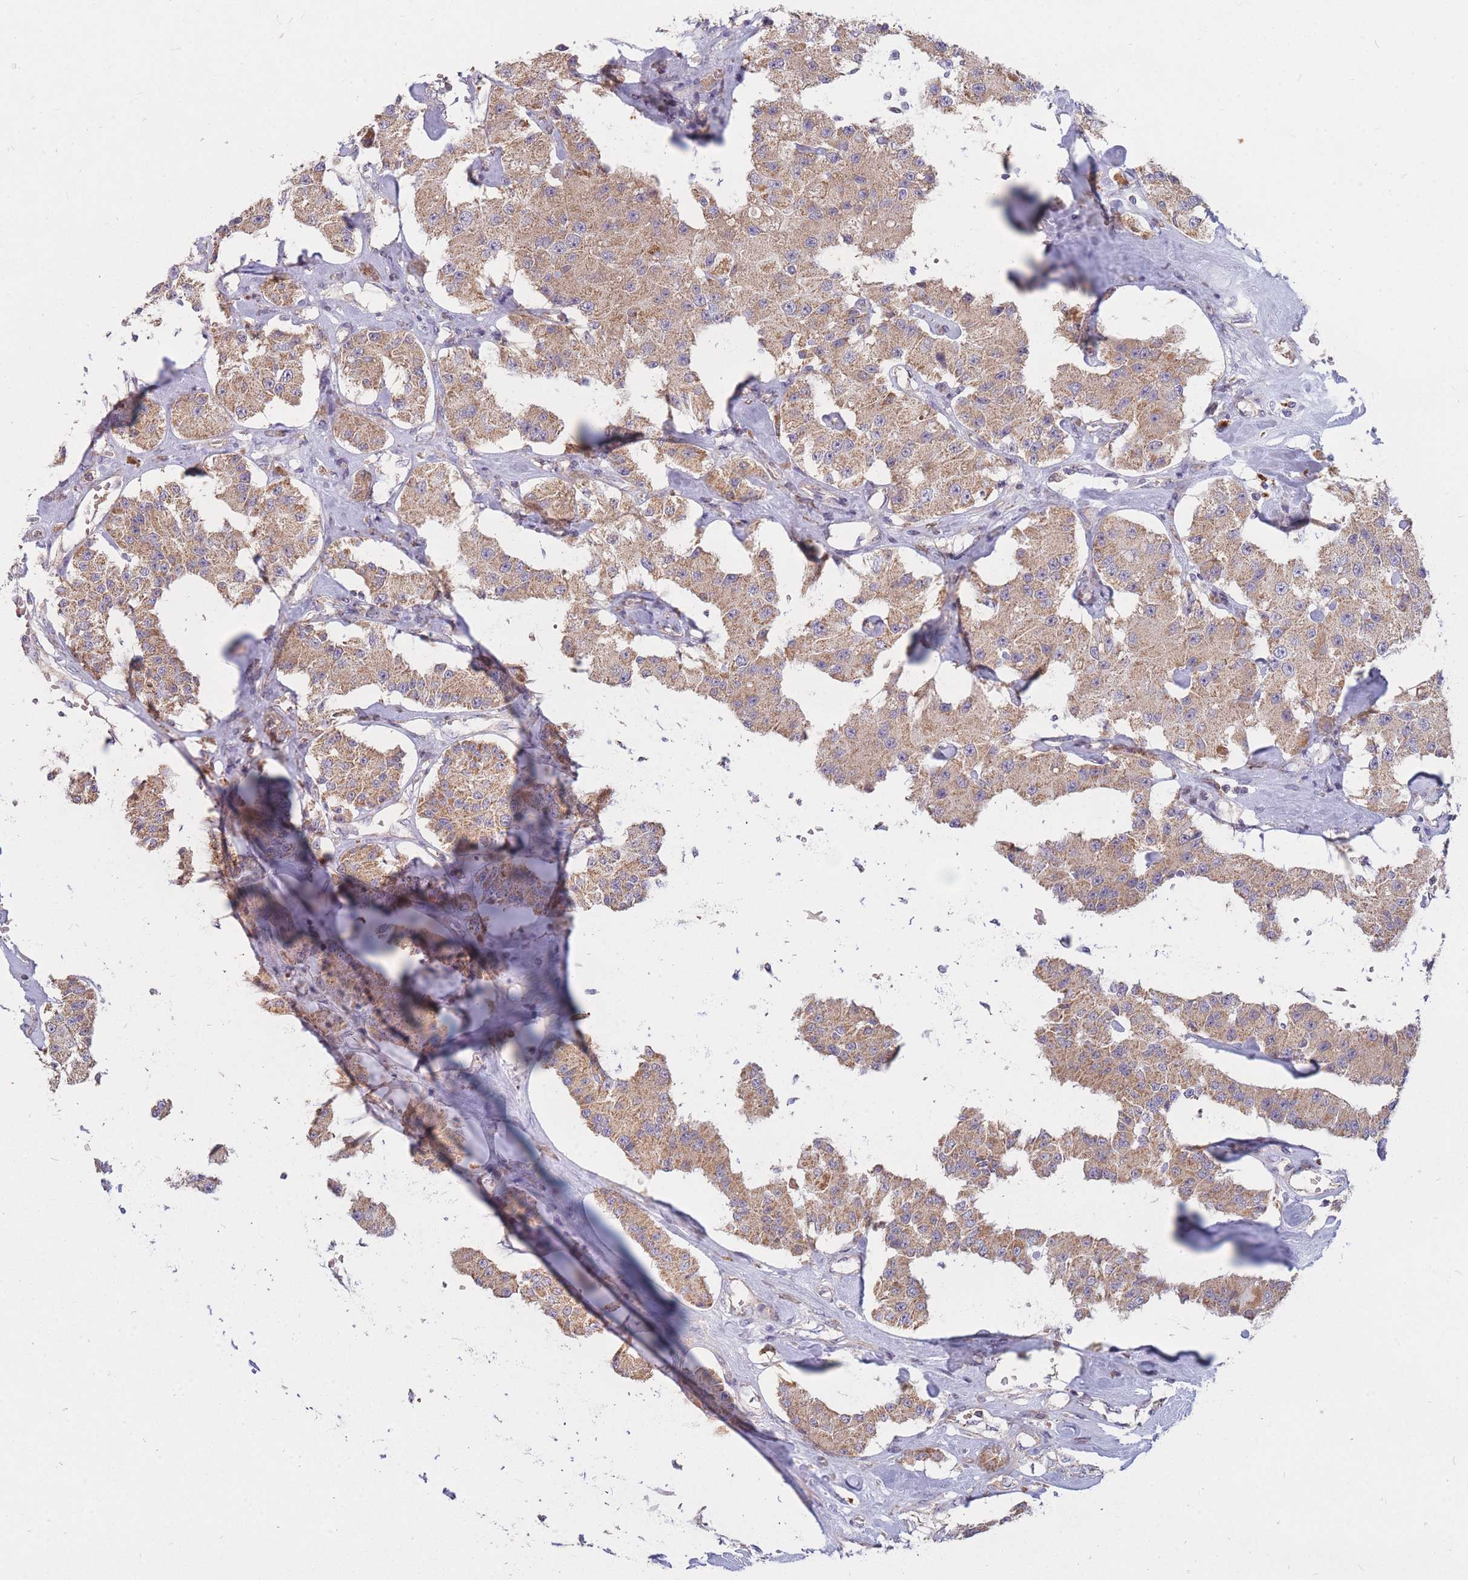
{"staining": {"intensity": "moderate", "quantity": ">75%", "location": "cytoplasmic/membranous"}, "tissue": "carcinoid", "cell_type": "Tumor cells", "image_type": "cancer", "snomed": [{"axis": "morphology", "description": "Carcinoid, malignant, NOS"}, {"axis": "topography", "description": "Pancreas"}], "caption": "Carcinoid (malignant) stained with IHC displays moderate cytoplasmic/membranous positivity in approximately >75% of tumor cells. The protein of interest is stained brown, and the nuclei are stained in blue (DAB (3,3'-diaminobenzidine) IHC with brightfield microscopy, high magnification).", "gene": "PTPMT1", "patient": {"sex": "male", "age": 41}}